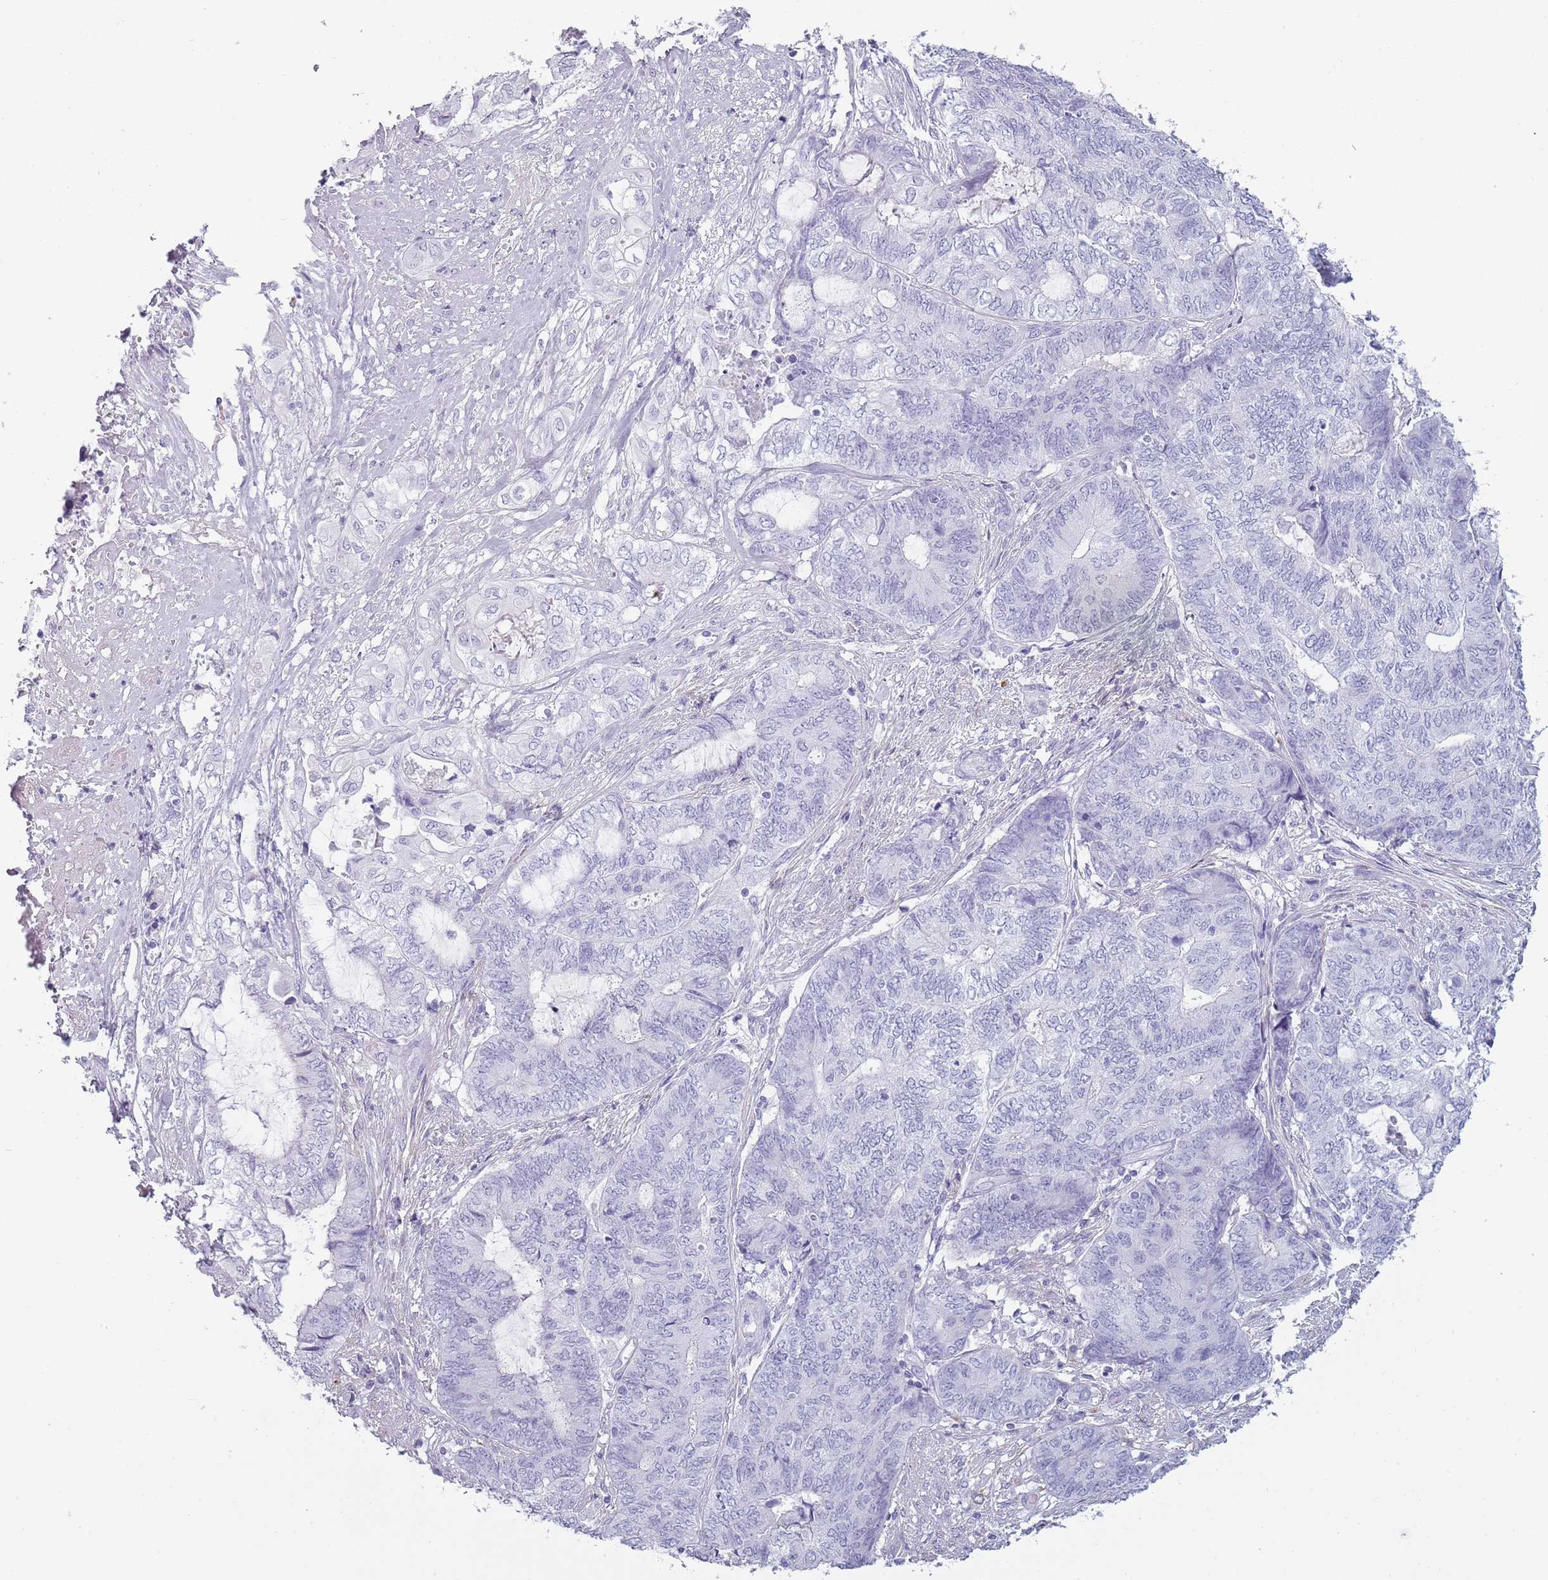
{"staining": {"intensity": "negative", "quantity": "none", "location": "none"}, "tissue": "endometrial cancer", "cell_type": "Tumor cells", "image_type": "cancer", "snomed": [{"axis": "morphology", "description": "Adenocarcinoma, NOS"}, {"axis": "topography", "description": "Uterus"}, {"axis": "topography", "description": "Endometrium"}], "caption": "Endometrial cancer was stained to show a protein in brown. There is no significant expression in tumor cells. (DAB (3,3'-diaminobenzidine) immunohistochemistry (IHC) visualized using brightfield microscopy, high magnification).", "gene": "COLEC12", "patient": {"sex": "female", "age": 70}}